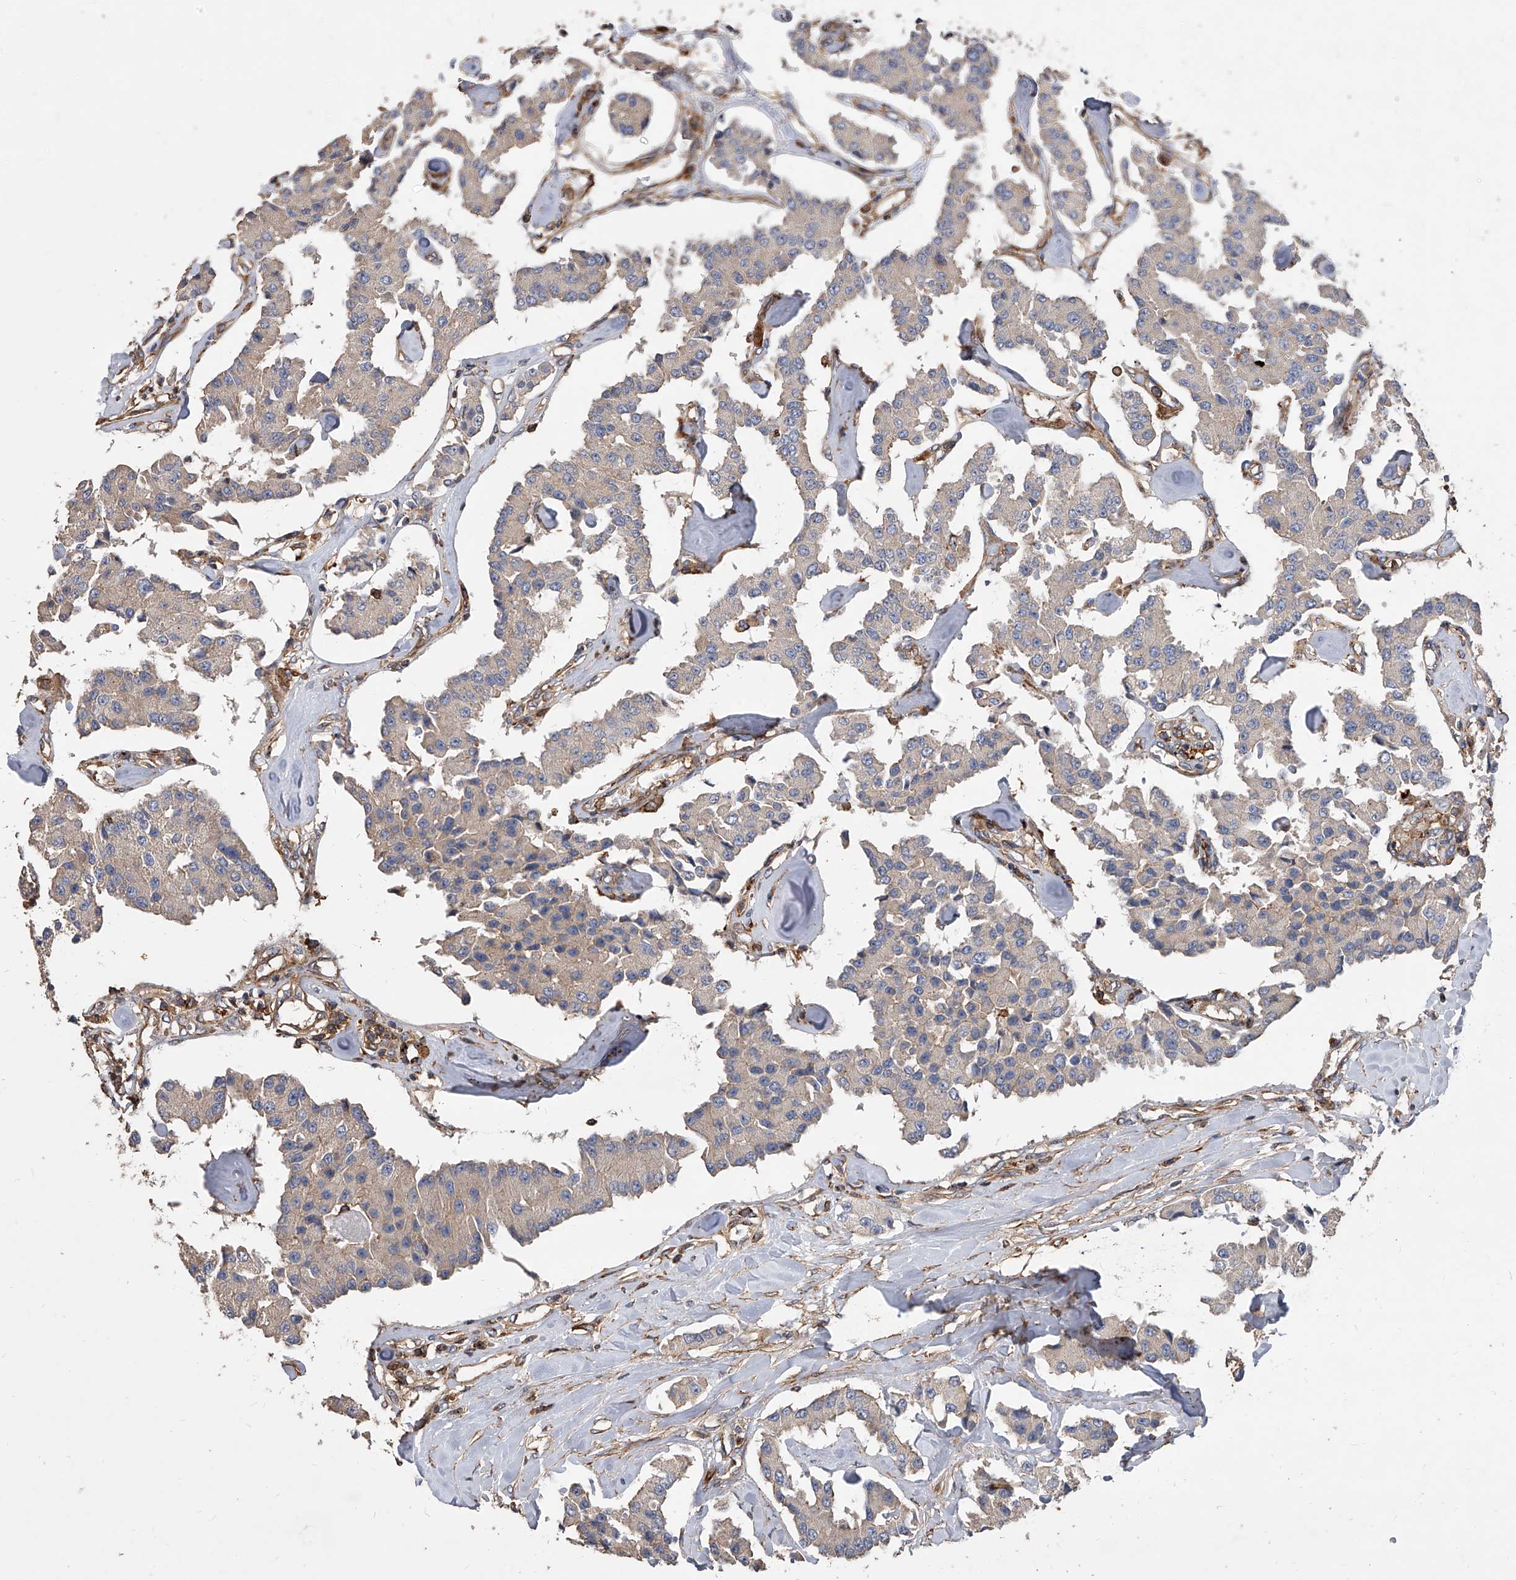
{"staining": {"intensity": "negative", "quantity": "none", "location": "none"}, "tissue": "carcinoid", "cell_type": "Tumor cells", "image_type": "cancer", "snomed": [{"axis": "morphology", "description": "Carcinoid, malignant, NOS"}, {"axis": "topography", "description": "Pancreas"}], "caption": "High magnification brightfield microscopy of carcinoid stained with DAB (brown) and counterstained with hematoxylin (blue): tumor cells show no significant staining.", "gene": "PISD", "patient": {"sex": "male", "age": 41}}